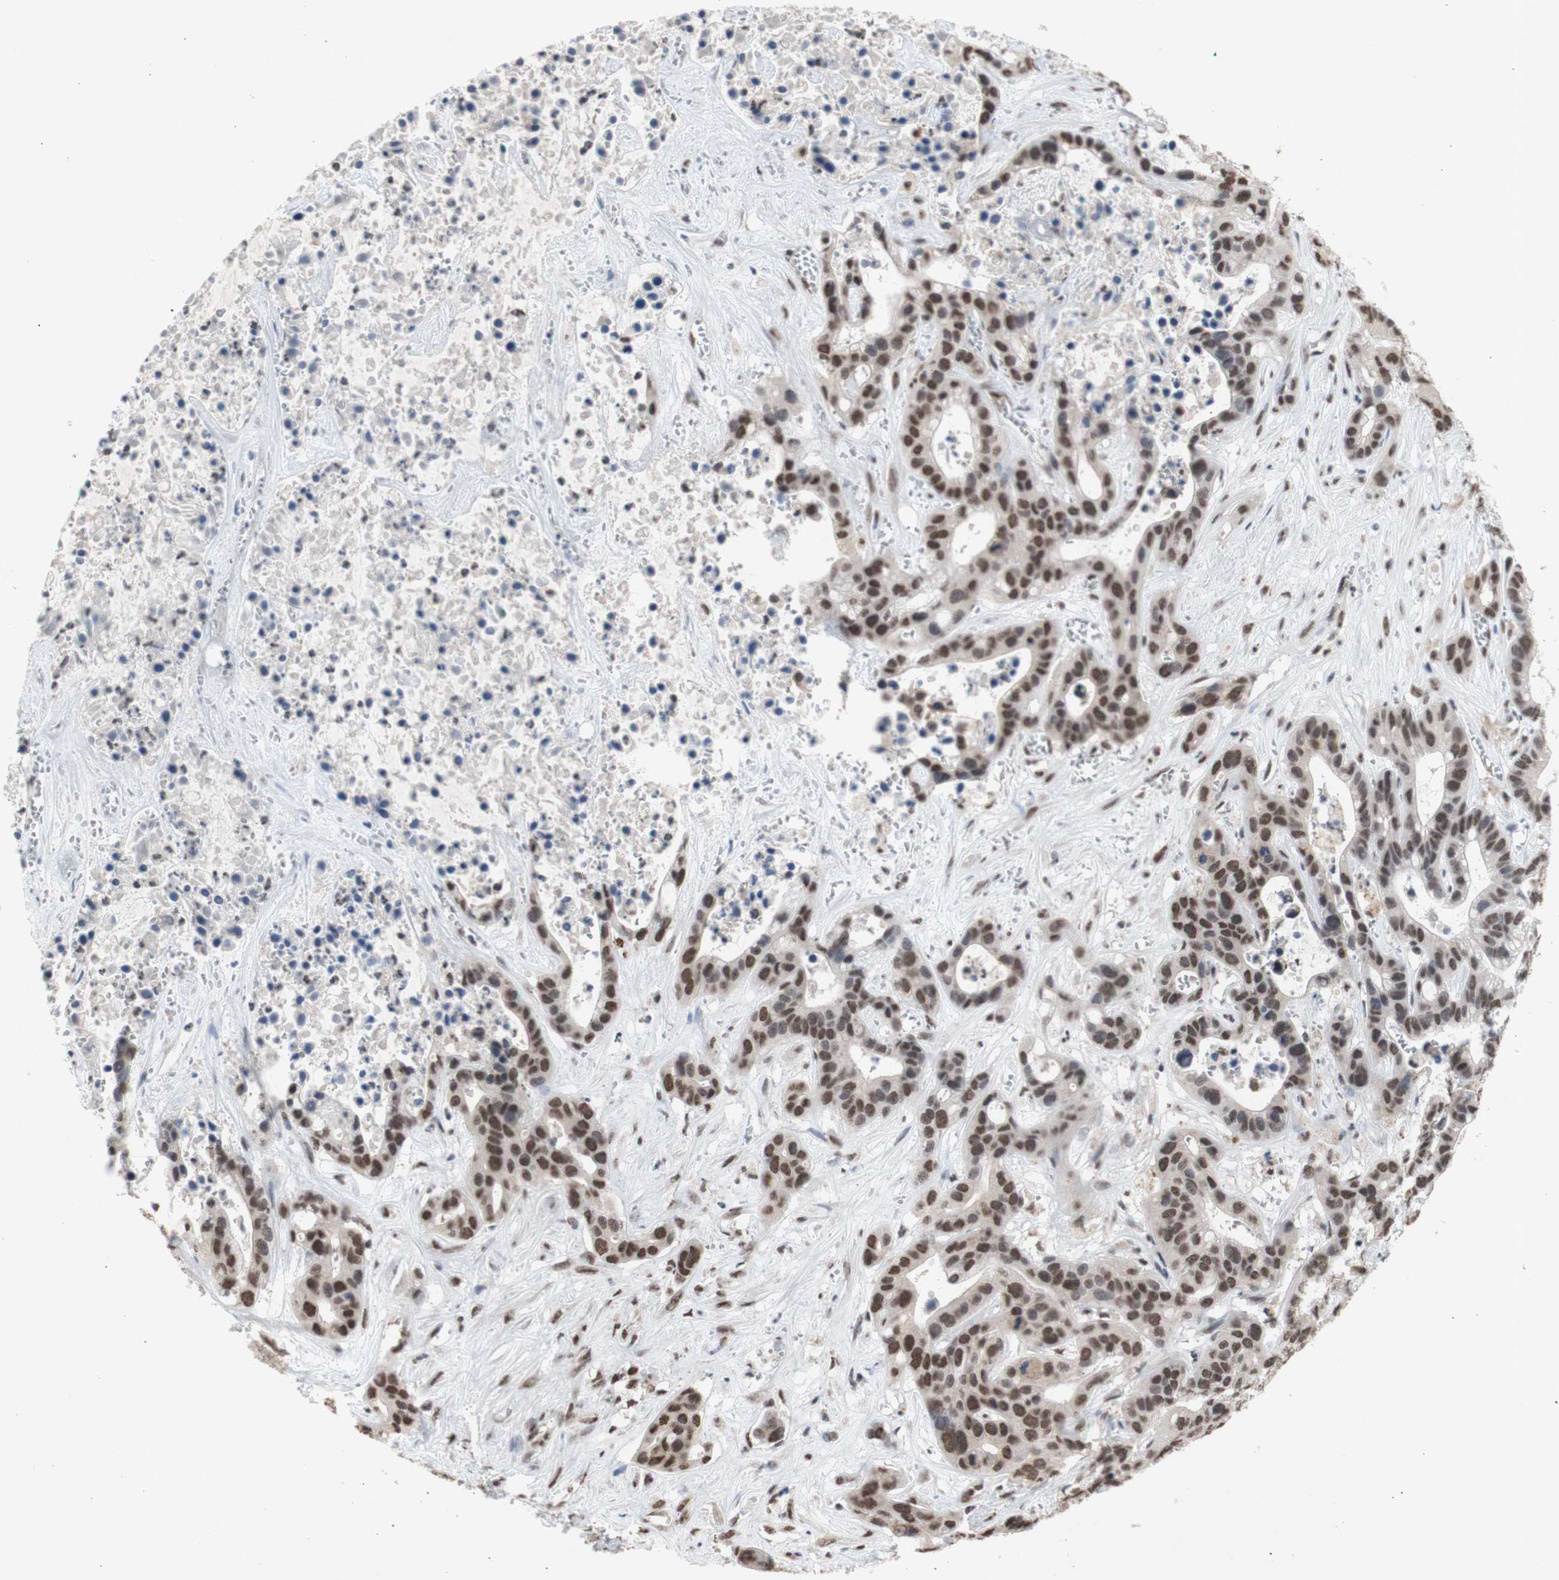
{"staining": {"intensity": "moderate", "quantity": ">75%", "location": "nuclear"}, "tissue": "liver cancer", "cell_type": "Tumor cells", "image_type": "cancer", "snomed": [{"axis": "morphology", "description": "Cholangiocarcinoma"}, {"axis": "topography", "description": "Liver"}], "caption": "Brown immunohistochemical staining in cholangiocarcinoma (liver) demonstrates moderate nuclear expression in about >75% of tumor cells.", "gene": "SFPQ", "patient": {"sex": "female", "age": 65}}